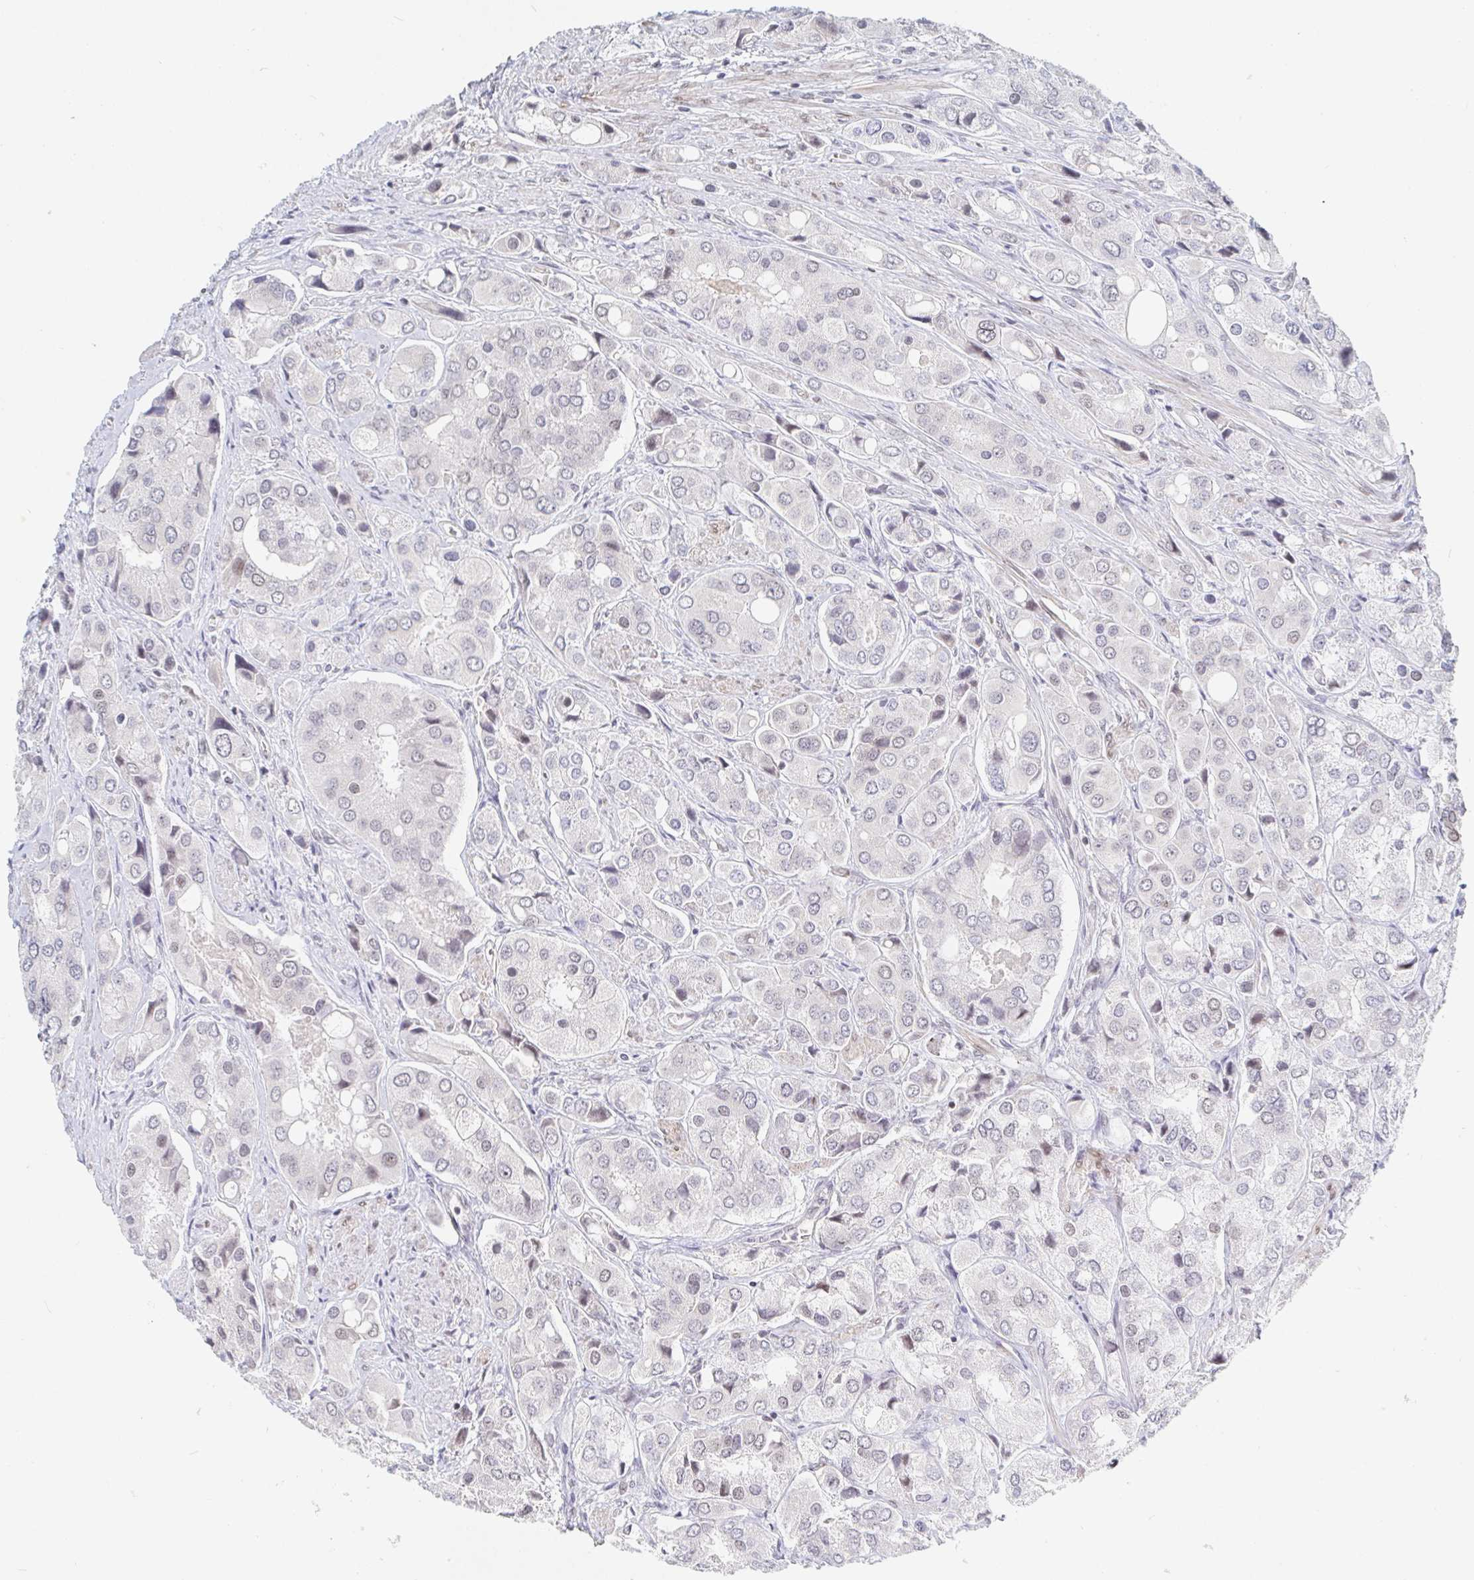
{"staining": {"intensity": "negative", "quantity": "none", "location": "none"}, "tissue": "prostate cancer", "cell_type": "Tumor cells", "image_type": "cancer", "snomed": [{"axis": "morphology", "description": "Adenocarcinoma, Low grade"}, {"axis": "topography", "description": "Prostate"}], "caption": "Human prostate low-grade adenocarcinoma stained for a protein using IHC reveals no positivity in tumor cells.", "gene": "CHD2", "patient": {"sex": "male", "age": 69}}